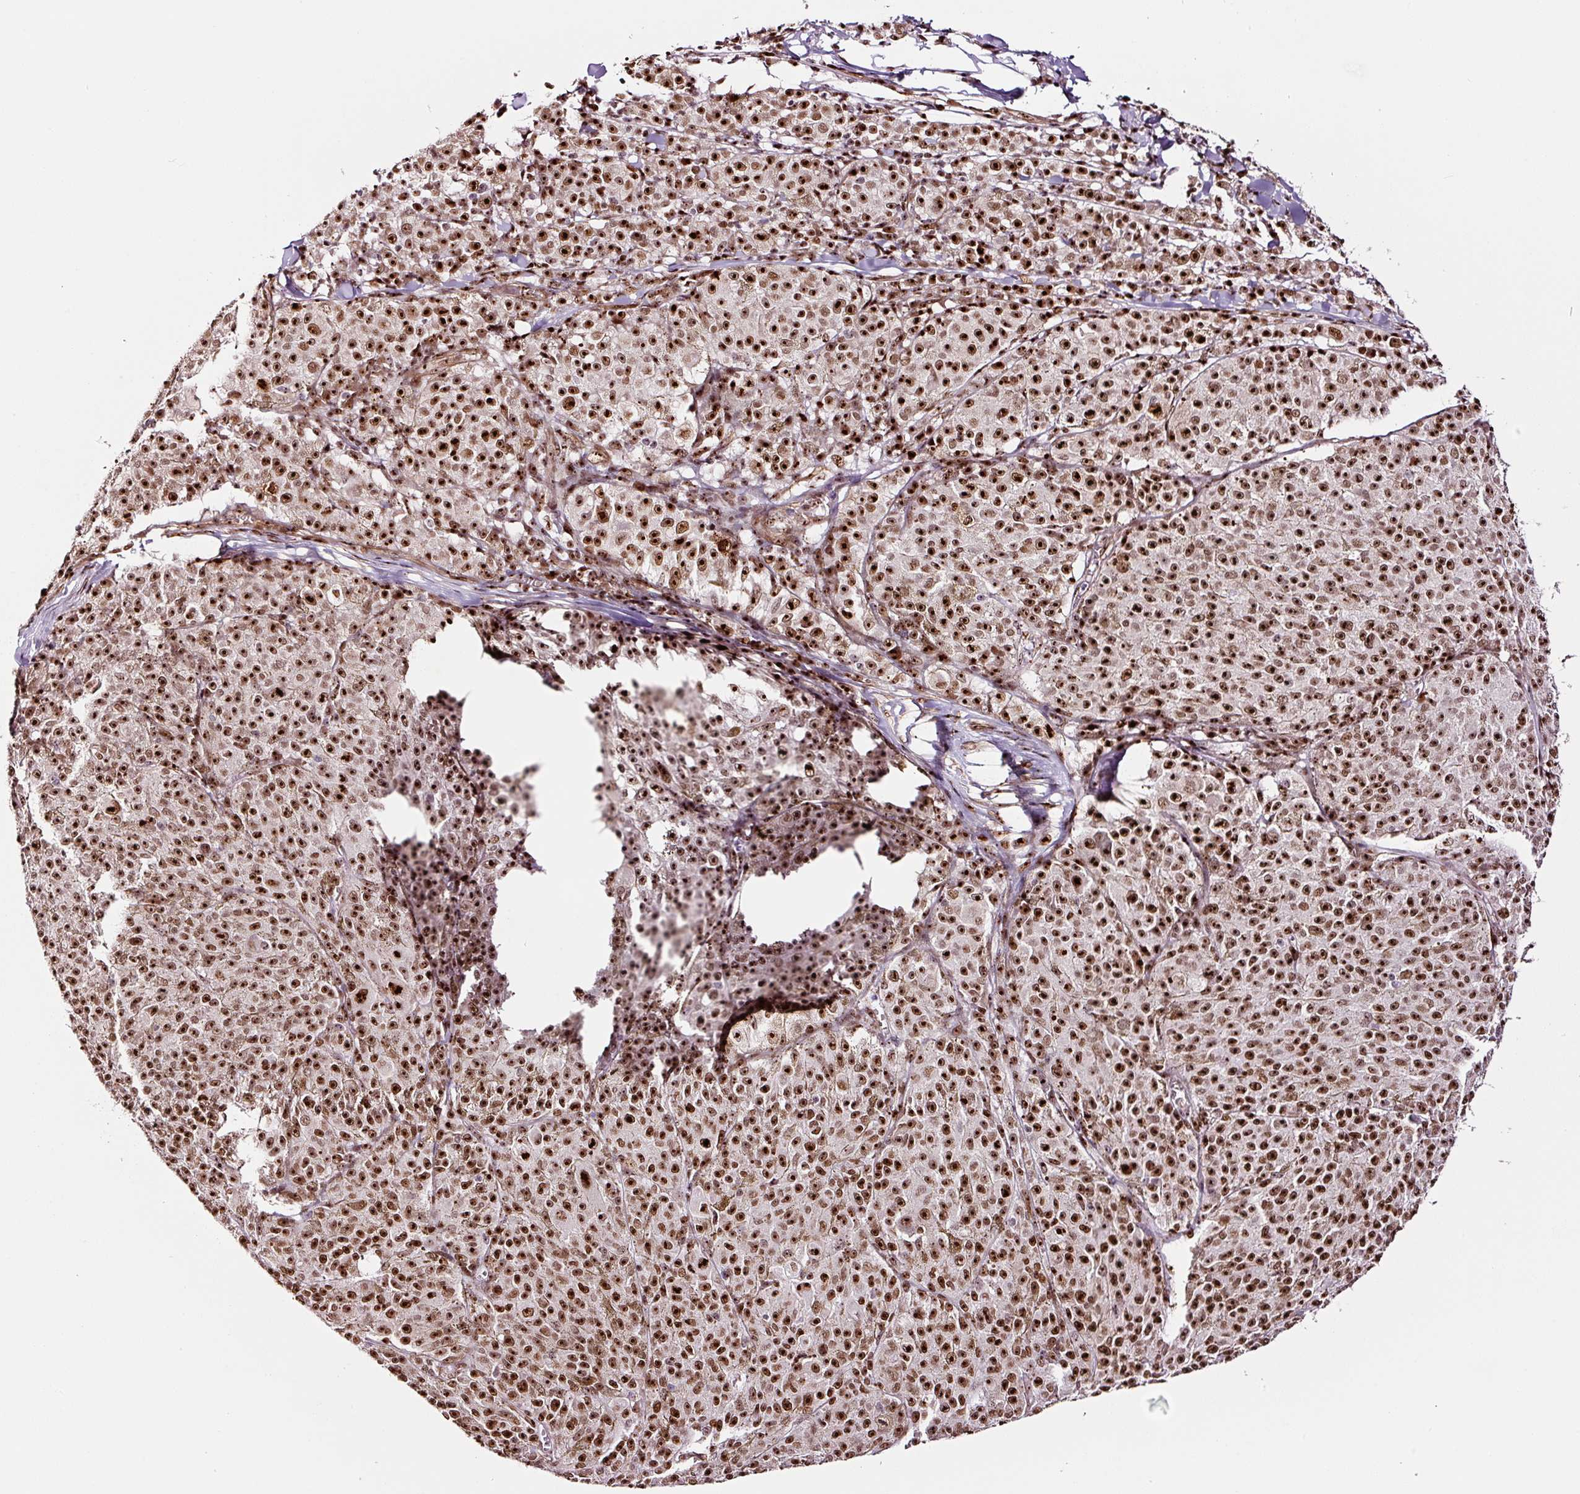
{"staining": {"intensity": "strong", "quantity": ">75%", "location": "nuclear"}, "tissue": "melanoma", "cell_type": "Tumor cells", "image_type": "cancer", "snomed": [{"axis": "morphology", "description": "Malignant melanoma, NOS"}, {"axis": "topography", "description": "Skin"}], "caption": "Tumor cells display high levels of strong nuclear staining in approximately >75% of cells in melanoma.", "gene": "GNL3", "patient": {"sex": "female", "age": 52}}